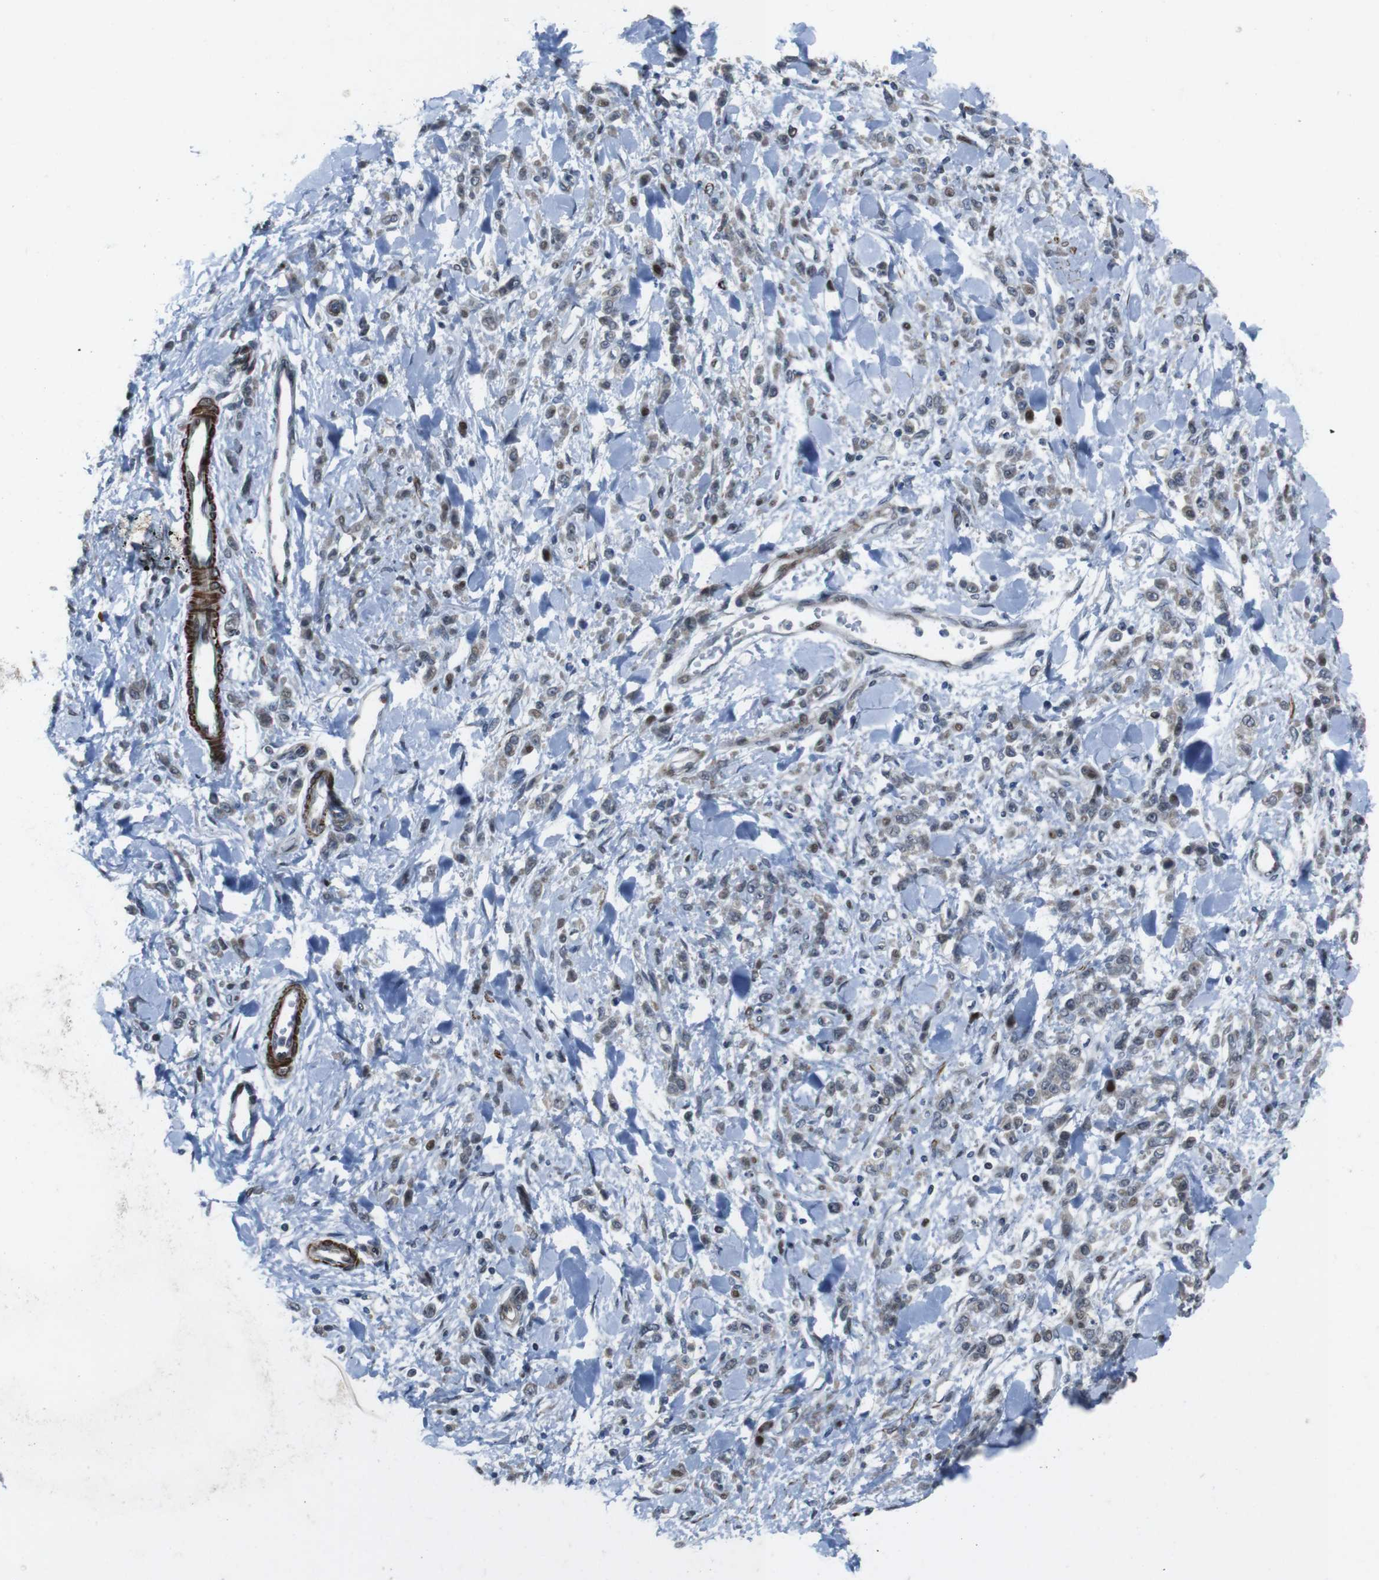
{"staining": {"intensity": "weak", "quantity": "25%-75%", "location": "cytoplasmic/membranous,nuclear"}, "tissue": "stomach cancer", "cell_type": "Tumor cells", "image_type": "cancer", "snomed": [{"axis": "morphology", "description": "Normal tissue, NOS"}, {"axis": "morphology", "description": "Adenocarcinoma, NOS"}, {"axis": "topography", "description": "Stomach"}], "caption": "Brown immunohistochemical staining in adenocarcinoma (stomach) exhibits weak cytoplasmic/membranous and nuclear positivity in about 25%-75% of tumor cells.", "gene": "PBRM1", "patient": {"sex": "male", "age": 82}}